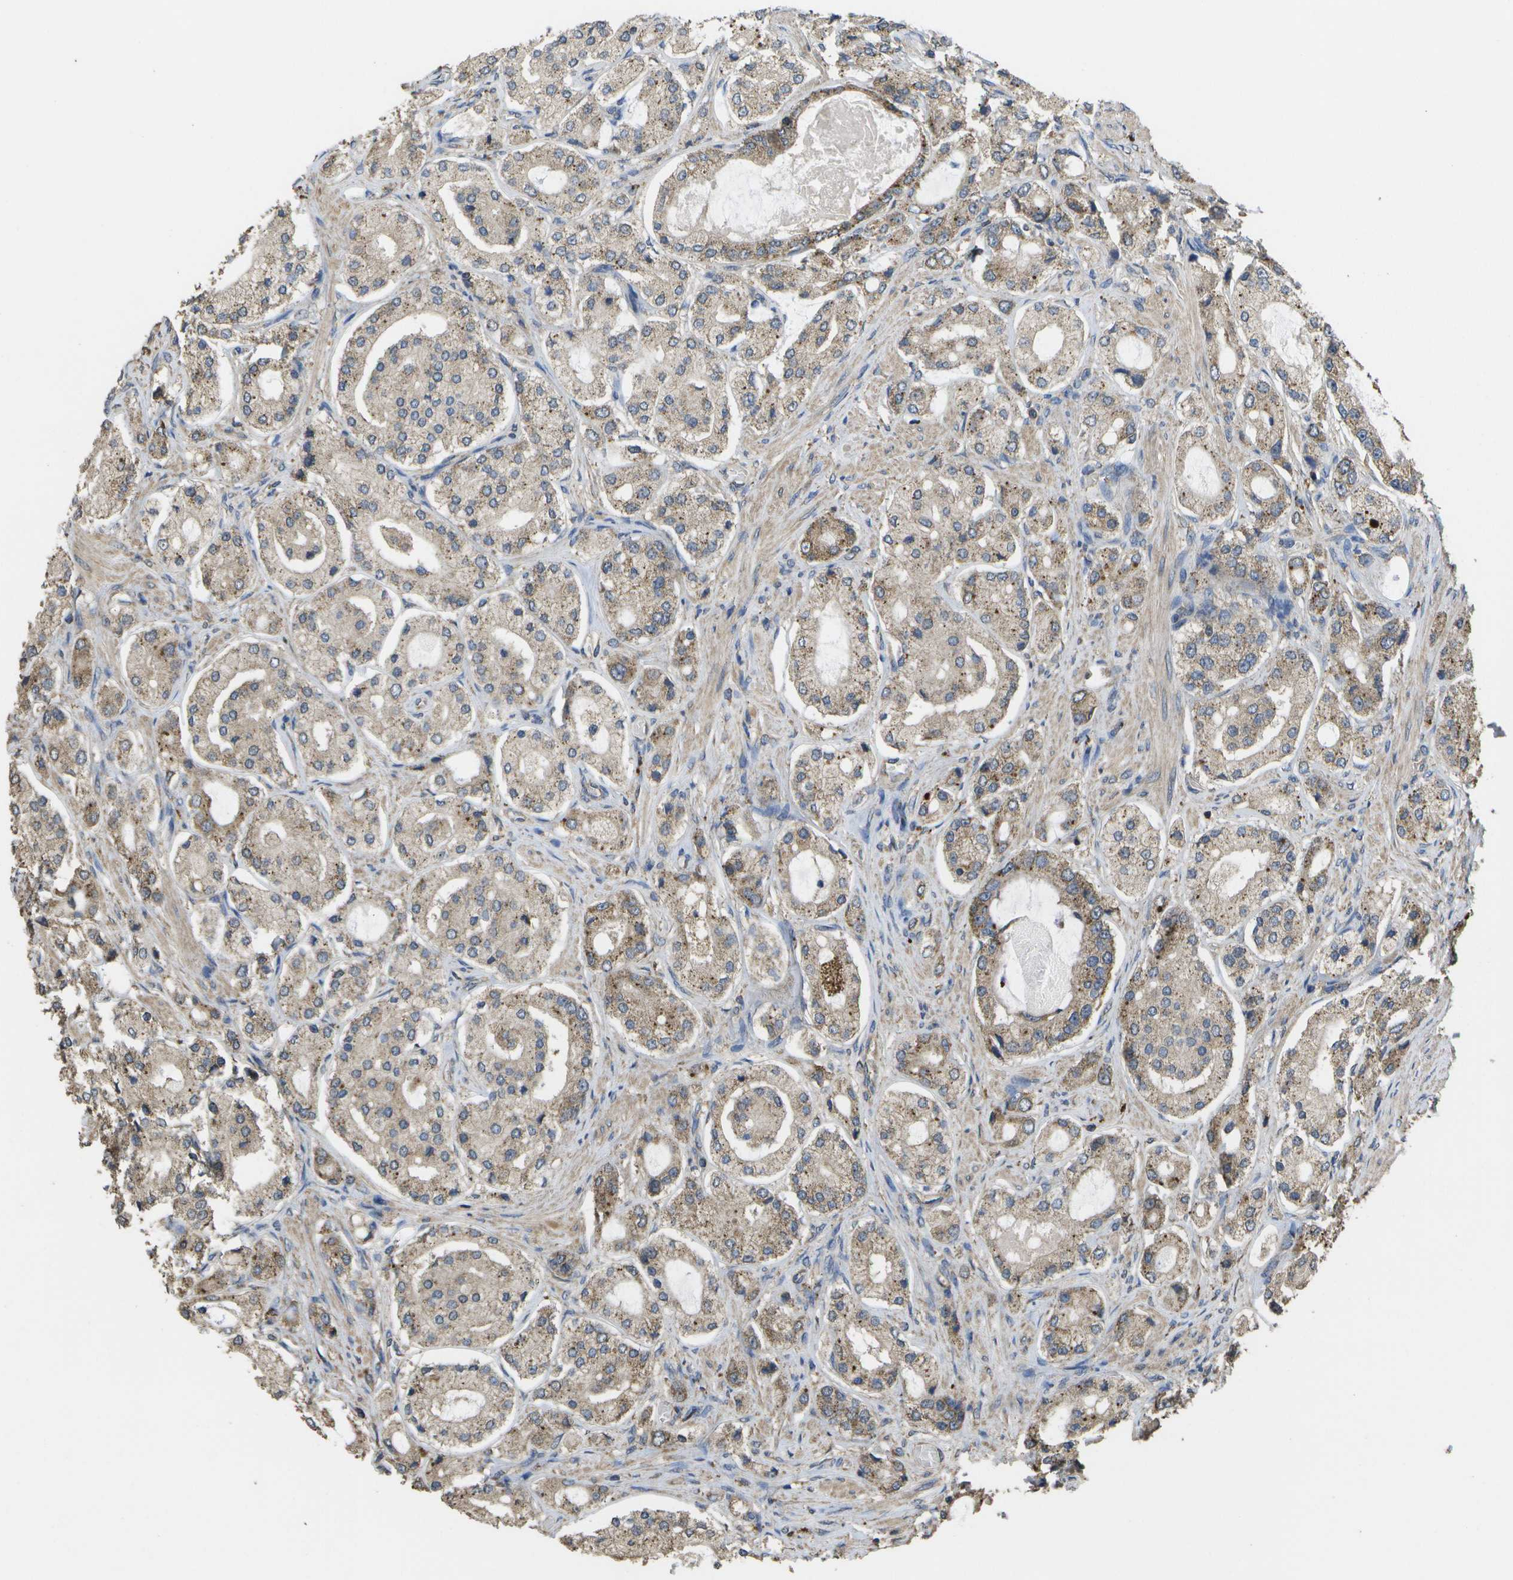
{"staining": {"intensity": "moderate", "quantity": "25%-75%", "location": "cytoplasmic/membranous"}, "tissue": "prostate cancer", "cell_type": "Tumor cells", "image_type": "cancer", "snomed": [{"axis": "morphology", "description": "Adenocarcinoma, High grade"}, {"axis": "topography", "description": "Prostate"}], "caption": "Adenocarcinoma (high-grade) (prostate) tissue displays moderate cytoplasmic/membranous positivity in approximately 25%-75% of tumor cells, visualized by immunohistochemistry. Nuclei are stained in blue.", "gene": "SACS", "patient": {"sex": "male", "age": 65}}